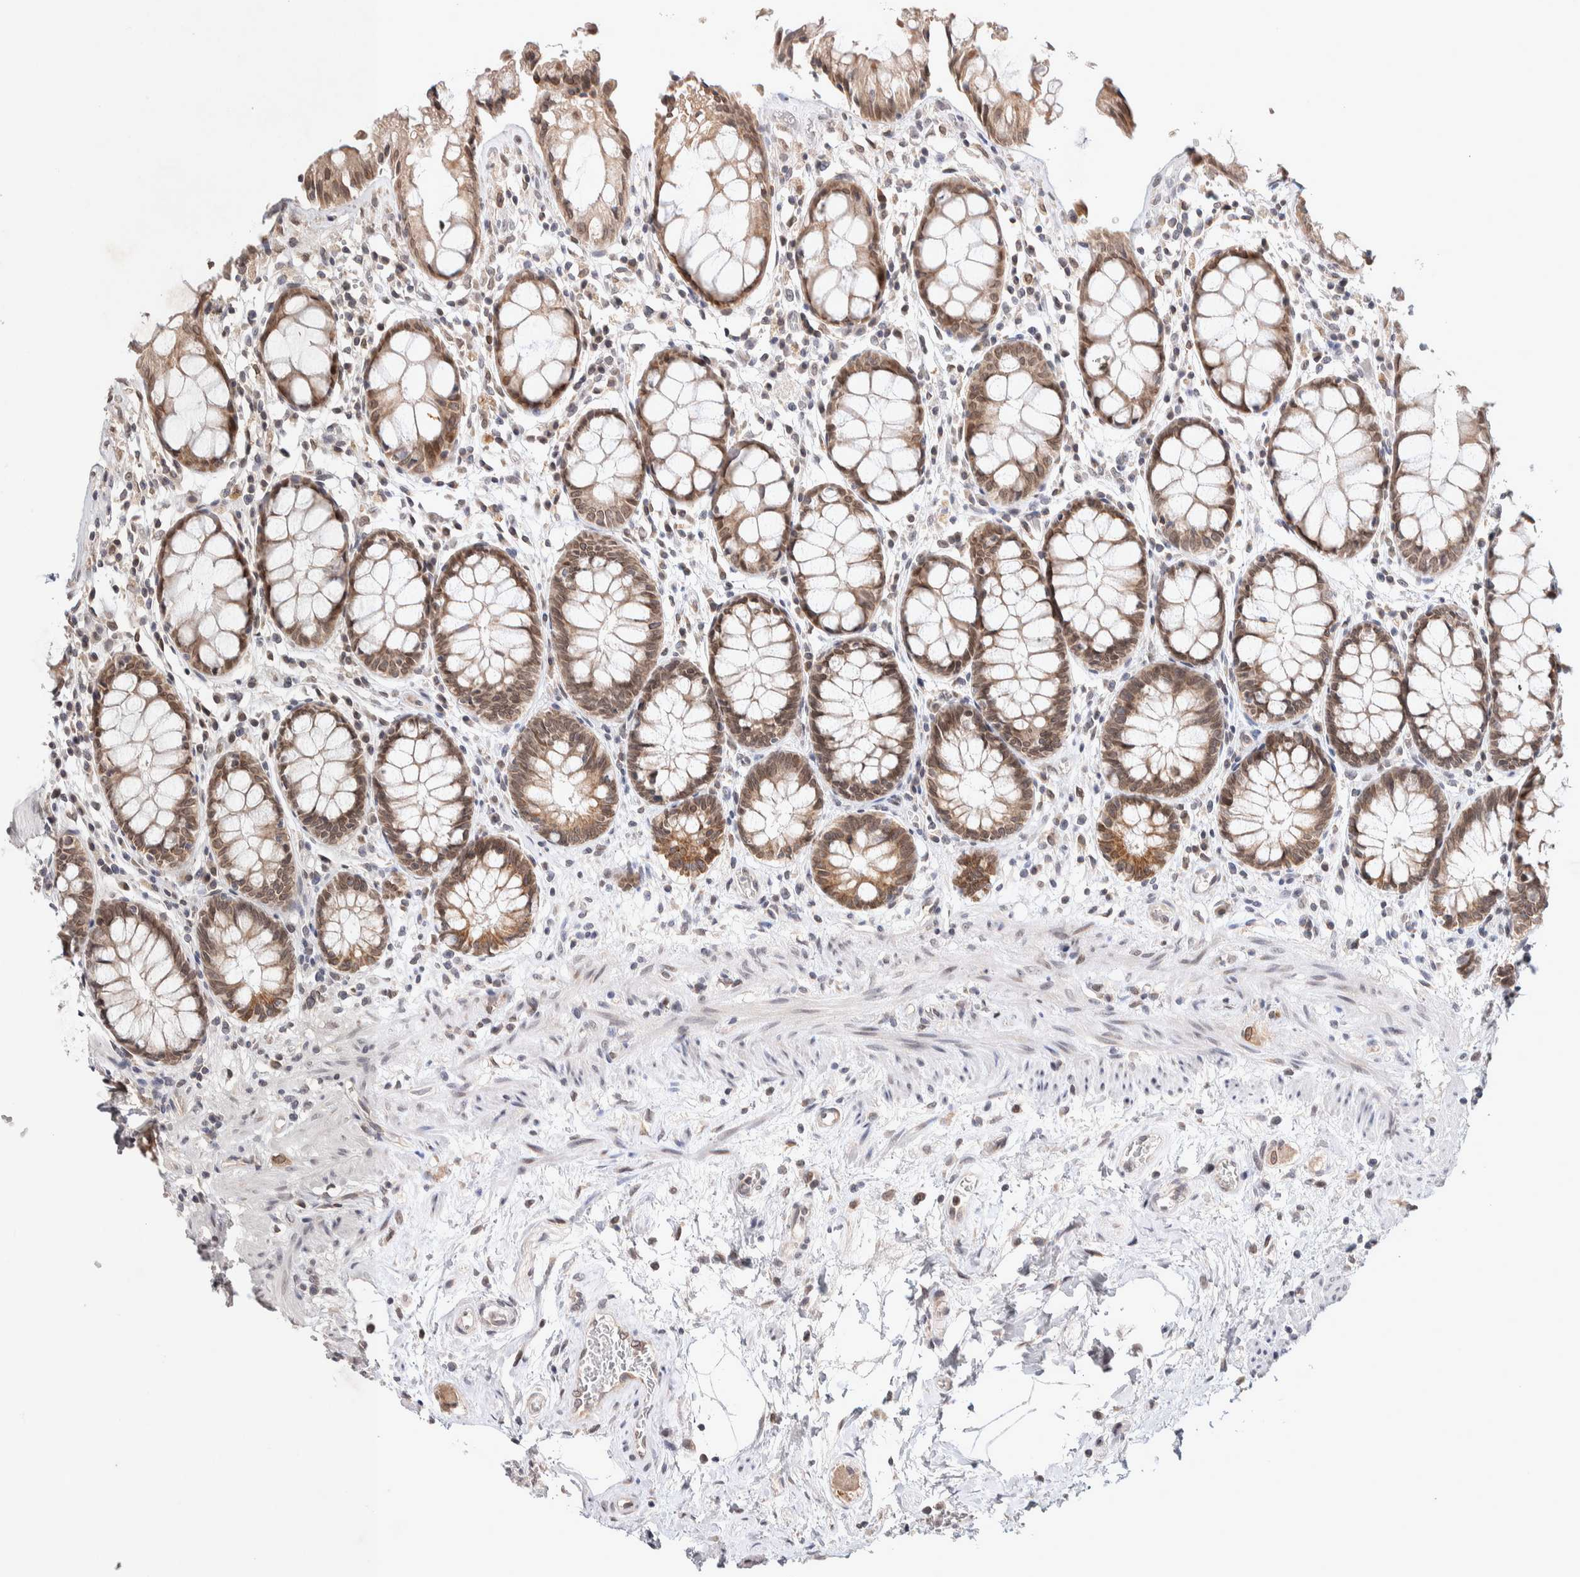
{"staining": {"intensity": "moderate", "quantity": ">75%", "location": "cytoplasmic/membranous"}, "tissue": "rectum", "cell_type": "Glandular cells", "image_type": "normal", "snomed": [{"axis": "morphology", "description": "Normal tissue, NOS"}, {"axis": "topography", "description": "Rectum"}], "caption": "DAB (3,3'-diaminobenzidine) immunohistochemical staining of normal human rectum demonstrates moderate cytoplasmic/membranous protein positivity in about >75% of glandular cells.", "gene": "CRAT", "patient": {"sex": "male", "age": 64}}